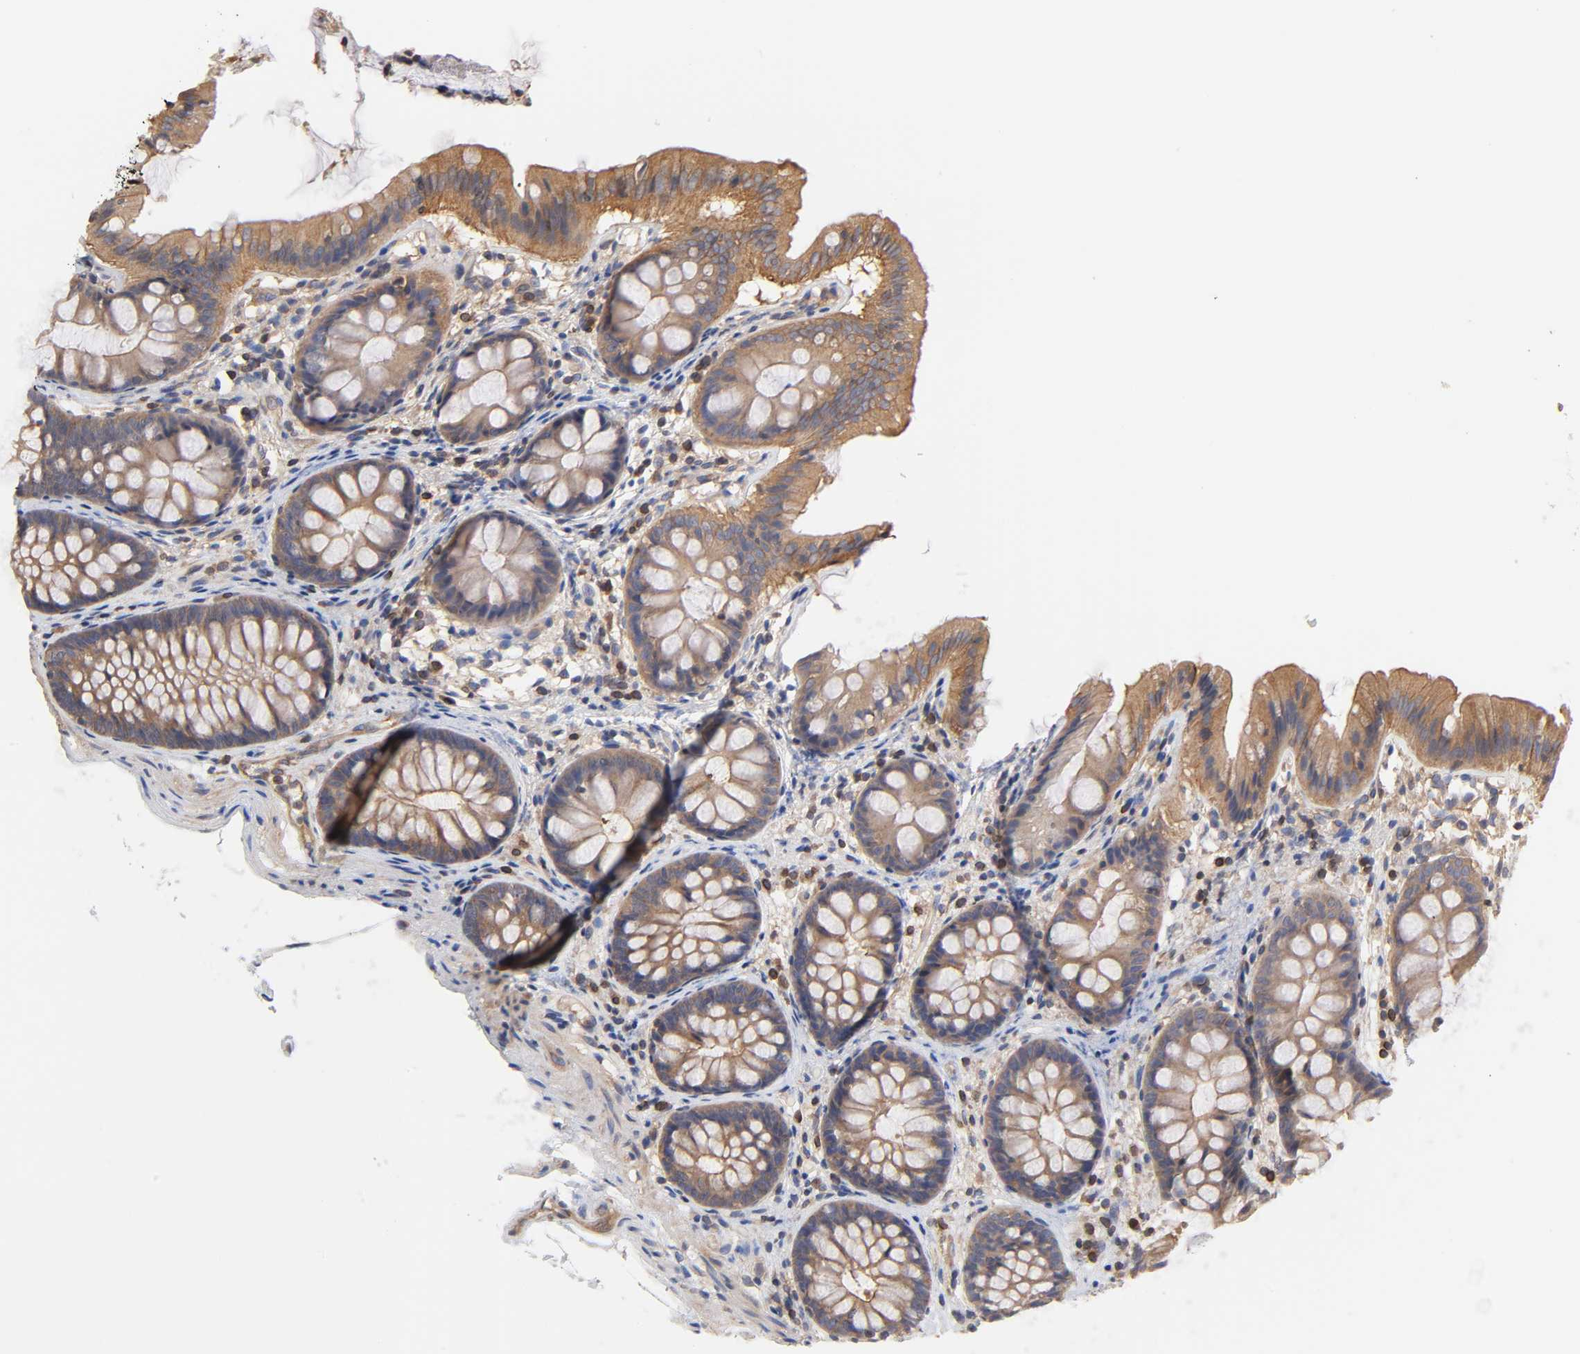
{"staining": {"intensity": "moderate", "quantity": ">75%", "location": "cytoplasmic/membranous"}, "tissue": "colon", "cell_type": "Endothelial cells", "image_type": "normal", "snomed": [{"axis": "morphology", "description": "Normal tissue, NOS"}, {"axis": "topography", "description": "Smooth muscle"}, {"axis": "topography", "description": "Colon"}], "caption": "A brown stain highlights moderate cytoplasmic/membranous staining of a protein in endothelial cells of normal colon.", "gene": "STRN3", "patient": {"sex": "male", "age": 67}}